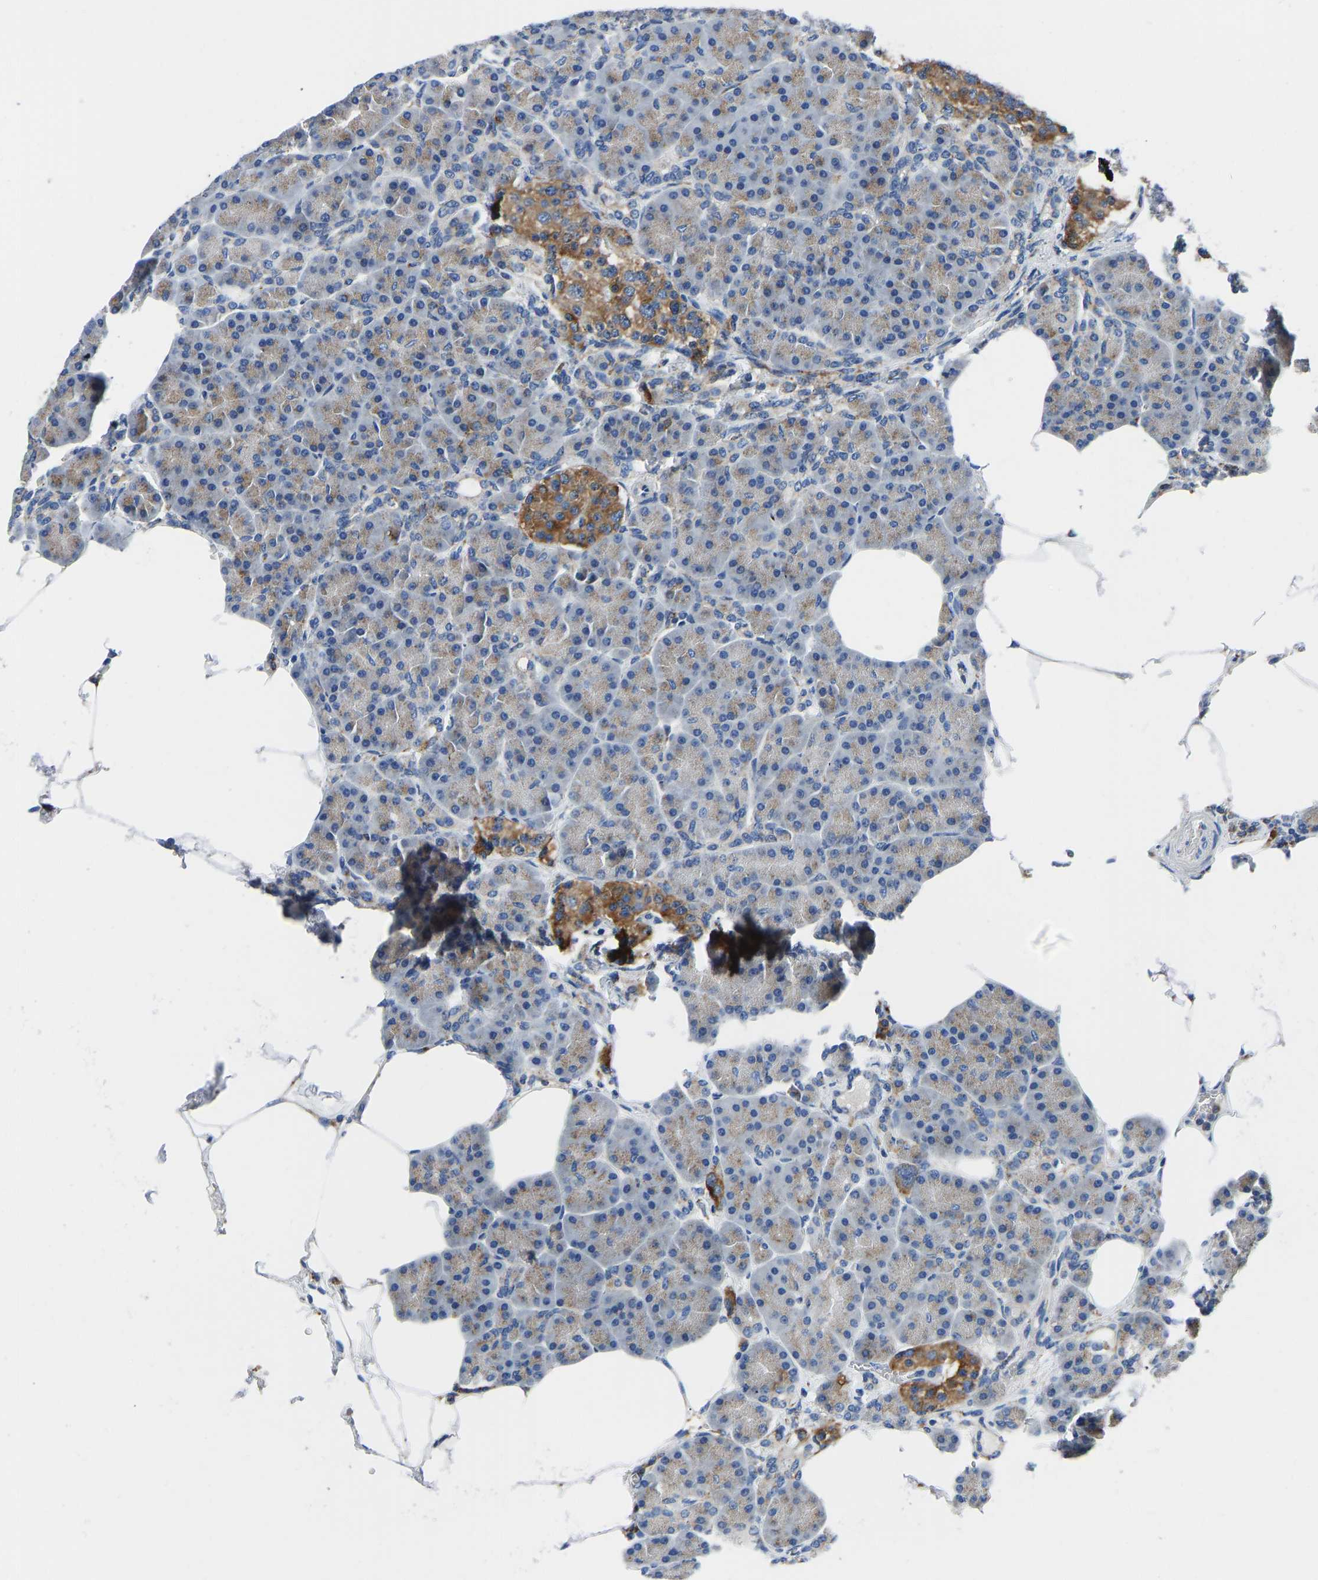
{"staining": {"intensity": "moderate", "quantity": ">75%", "location": "cytoplasmic/membranous"}, "tissue": "pancreas", "cell_type": "Exocrine glandular cells", "image_type": "normal", "snomed": [{"axis": "morphology", "description": "Normal tissue, NOS"}, {"axis": "topography", "description": "Pancreas"}], "caption": "Exocrine glandular cells exhibit medium levels of moderate cytoplasmic/membranous positivity in approximately >75% of cells in benign human pancreas. The protein of interest is stained brown, and the nuclei are stained in blue (DAB IHC with brightfield microscopy, high magnification).", "gene": "ATP6V1E1", "patient": {"sex": "female", "age": 70}}